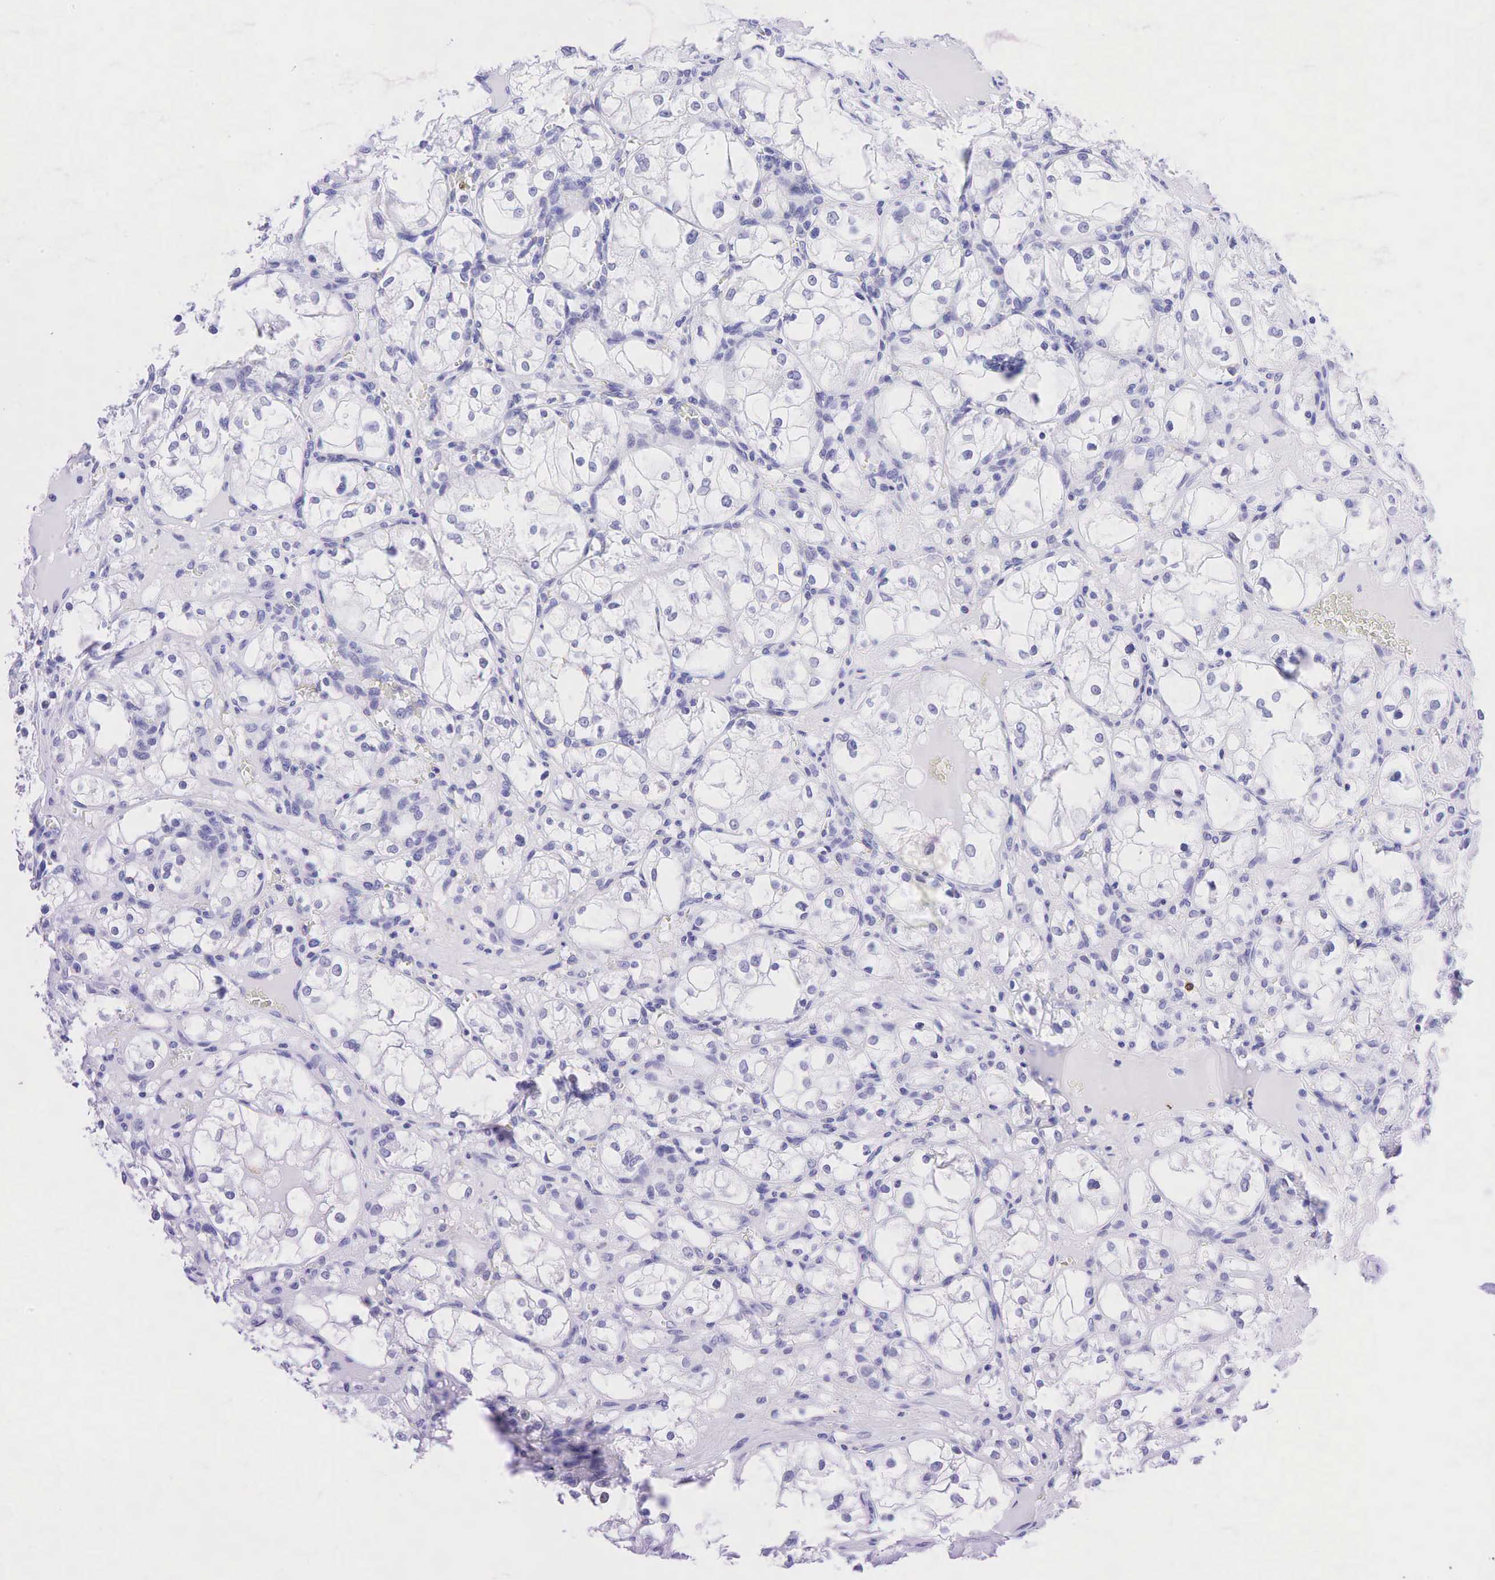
{"staining": {"intensity": "negative", "quantity": "none", "location": "none"}, "tissue": "renal cancer", "cell_type": "Tumor cells", "image_type": "cancer", "snomed": [{"axis": "morphology", "description": "Adenocarcinoma, NOS"}, {"axis": "topography", "description": "Kidney"}], "caption": "Immunohistochemistry (IHC) image of neoplastic tissue: renal adenocarcinoma stained with DAB (3,3'-diaminobenzidine) reveals no significant protein staining in tumor cells.", "gene": "CD79A", "patient": {"sex": "male", "age": 61}}